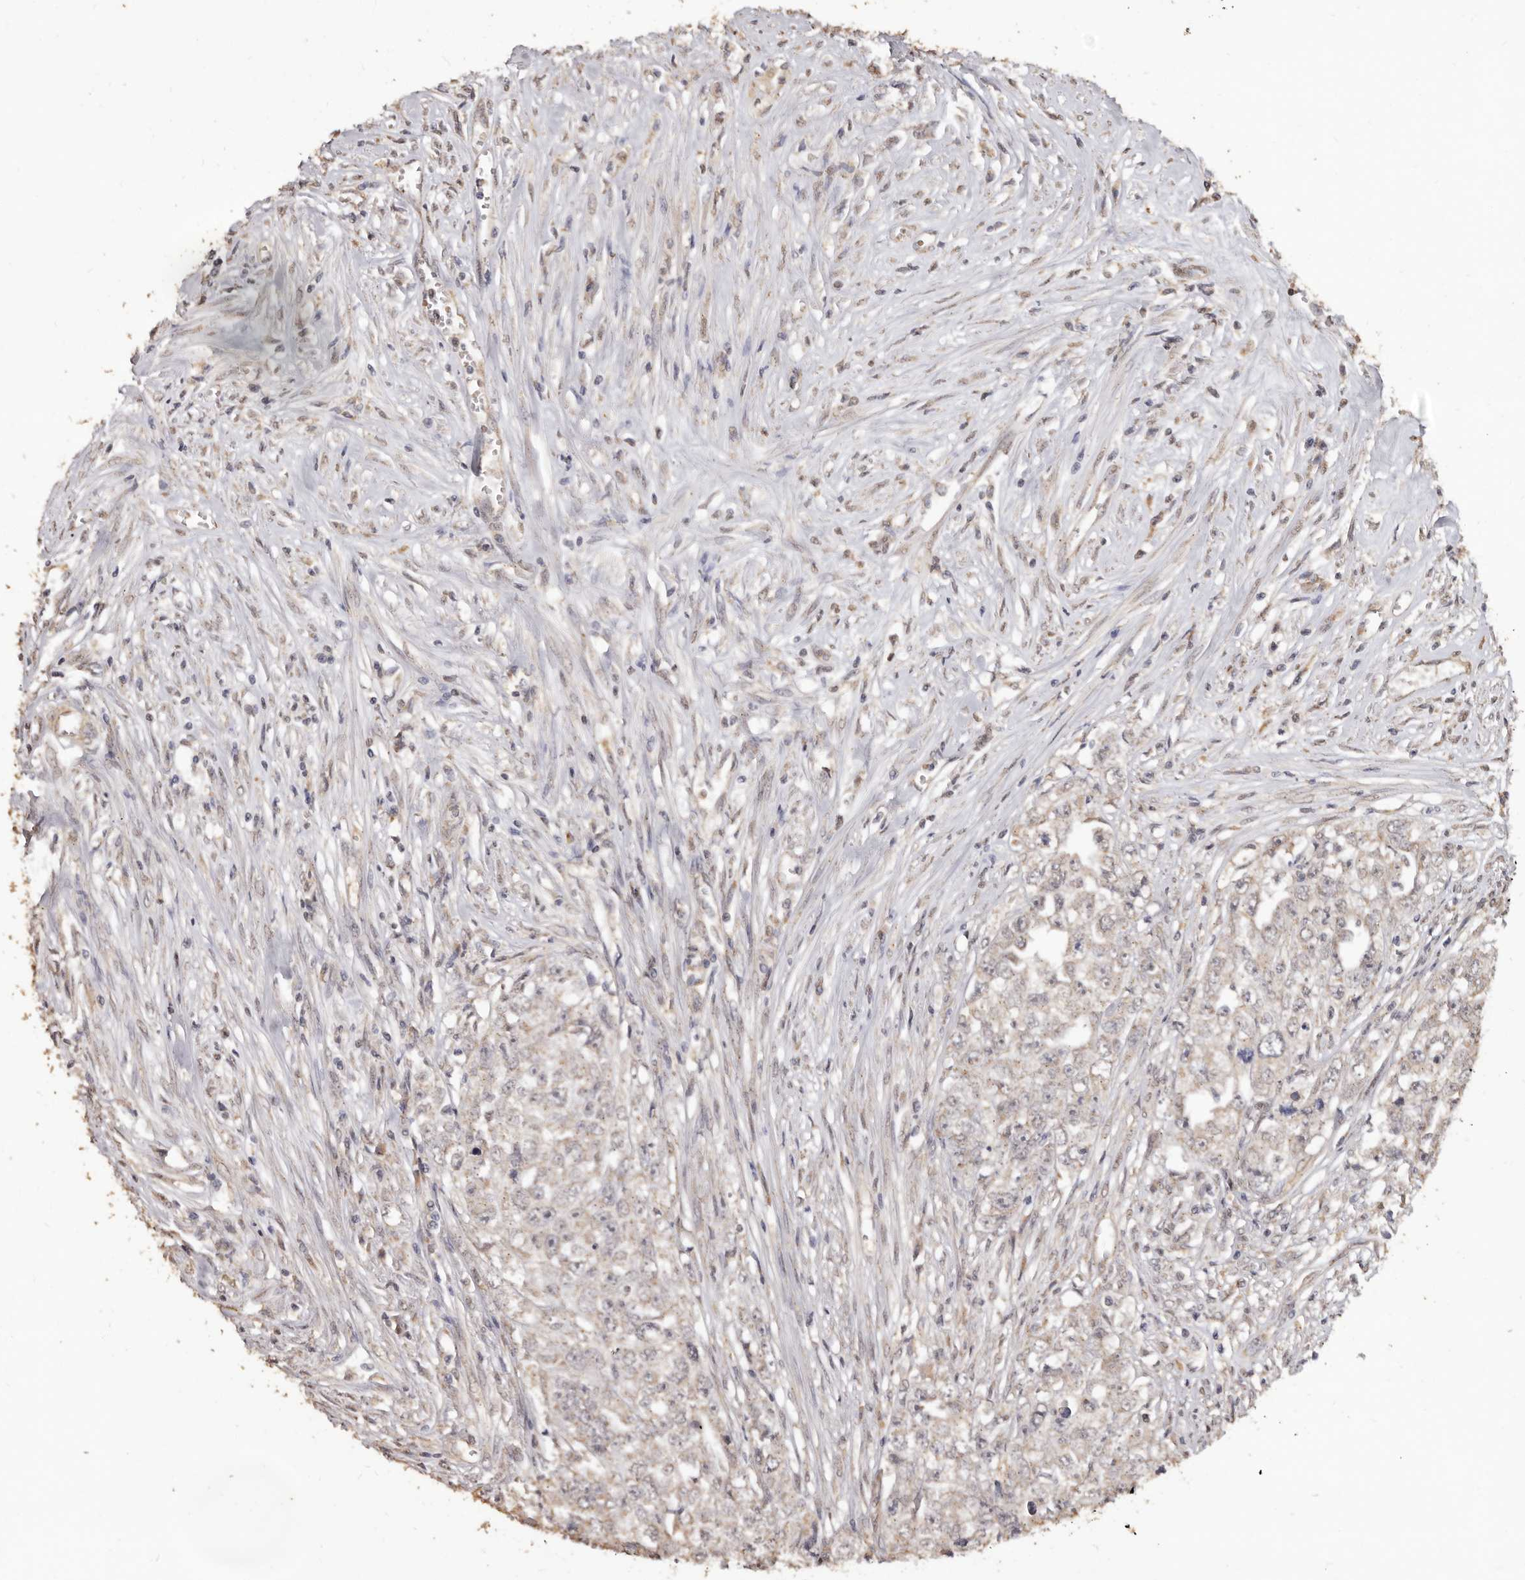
{"staining": {"intensity": "negative", "quantity": "none", "location": "none"}, "tissue": "testis cancer", "cell_type": "Tumor cells", "image_type": "cancer", "snomed": [{"axis": "morphology", "description": "Seminoma, NOS"}, {"axis": "morphology", "description": "Carcinoma, Embryonal, NOS"}, {"axis": "topography", "description": "Testis"}], "caption": "The IHC micrograph has no significant staining in tumor cells of testis cancer tissue.", "gene": "INAVA", "patient": {"sex": "male", "age": 43}}